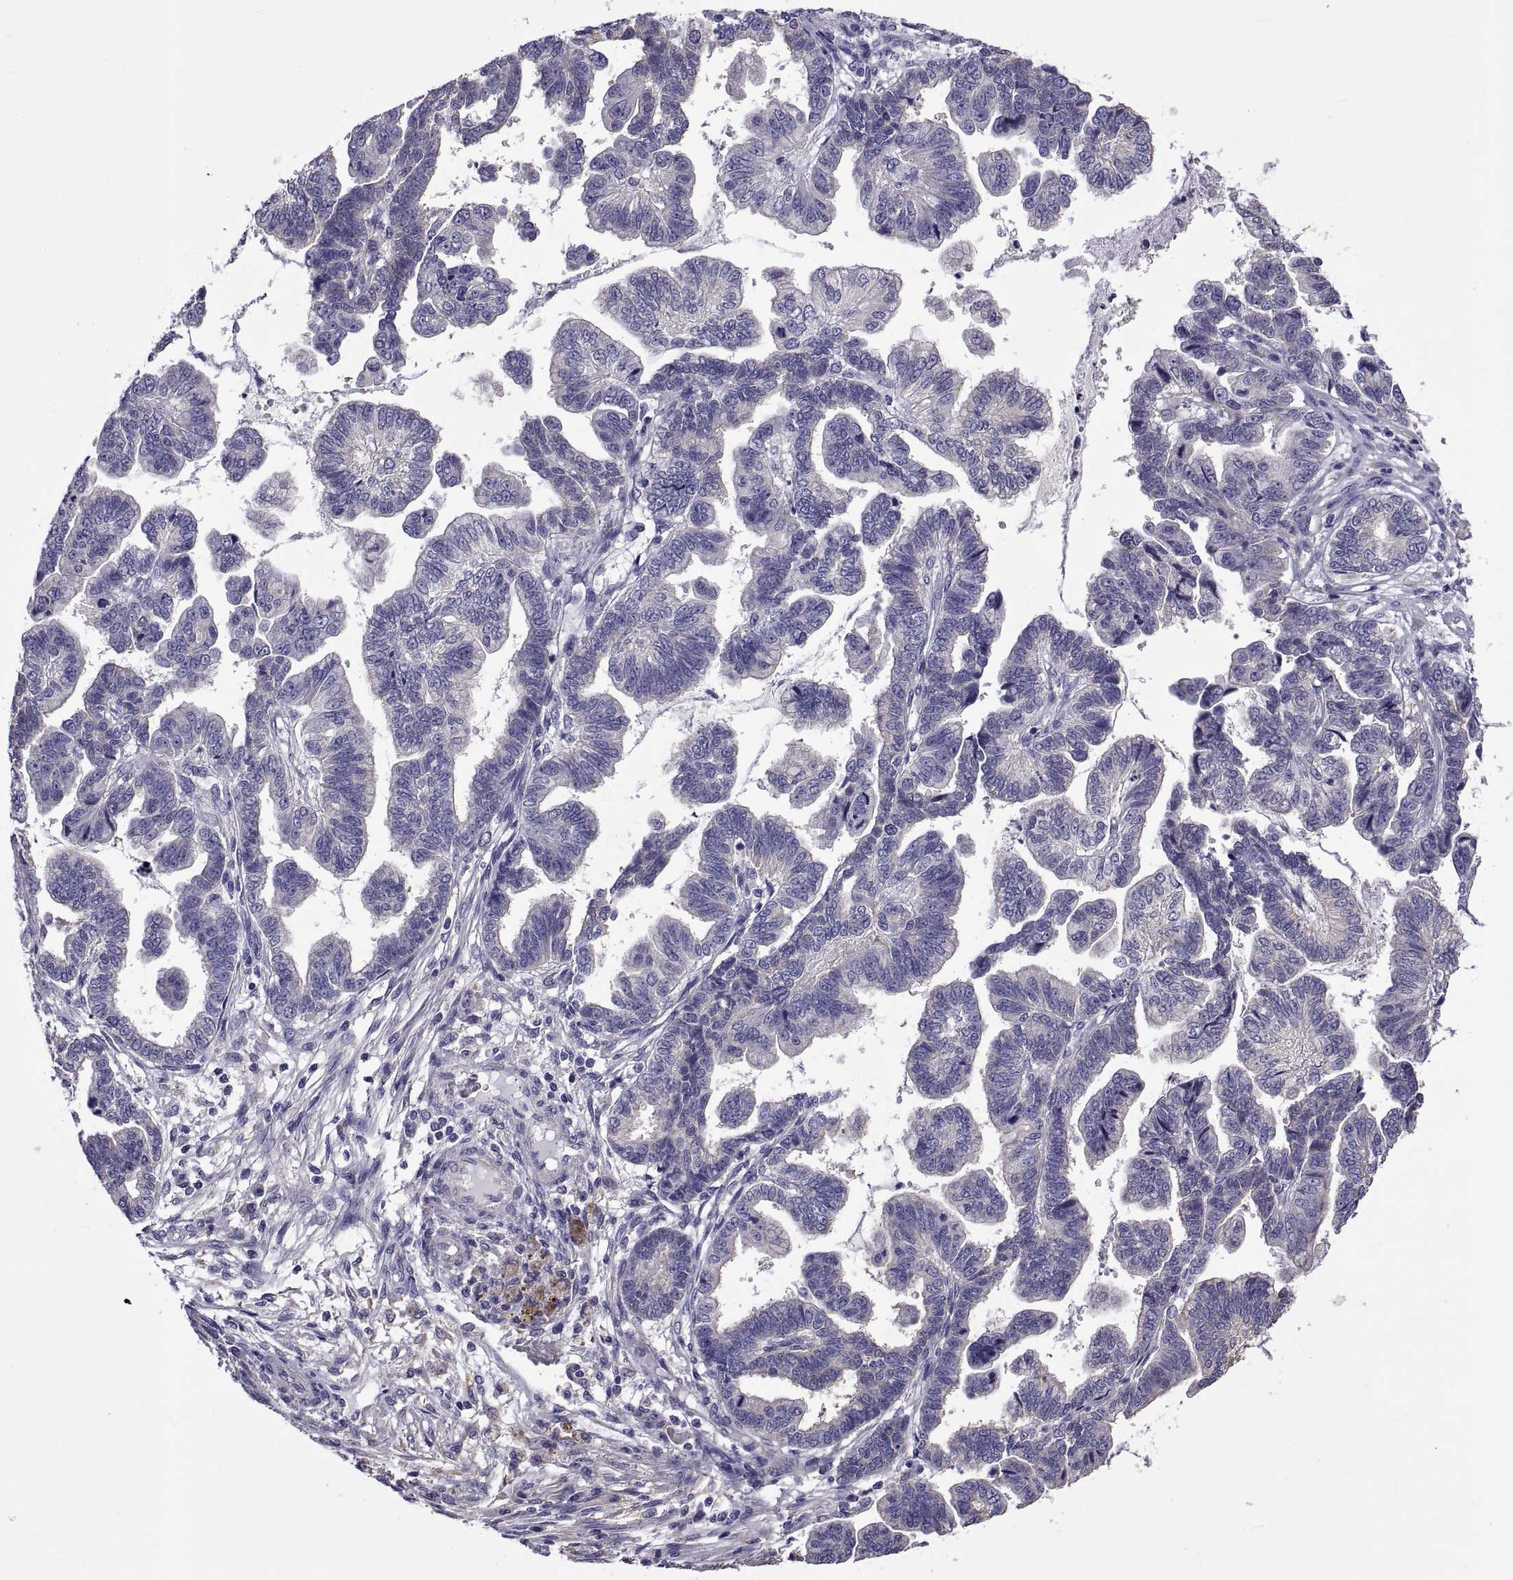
{"staining": {"intensity": "negative", "quantity": "none", "location": "none"}, "tissue": "stomach cancer", "cell_type": "Tumor cells", "image_type": "cancer", "snomed": [{"axis": "morphology", "description": "Adenocarcinoma, NOS"}, {"axis": "topography", "description": "Stomach"}], "caption": "The image shows no staining of tumor cells in stomach cancer.", "gene": "TMC3", "patient": {"sex": "male", "age": 83}}